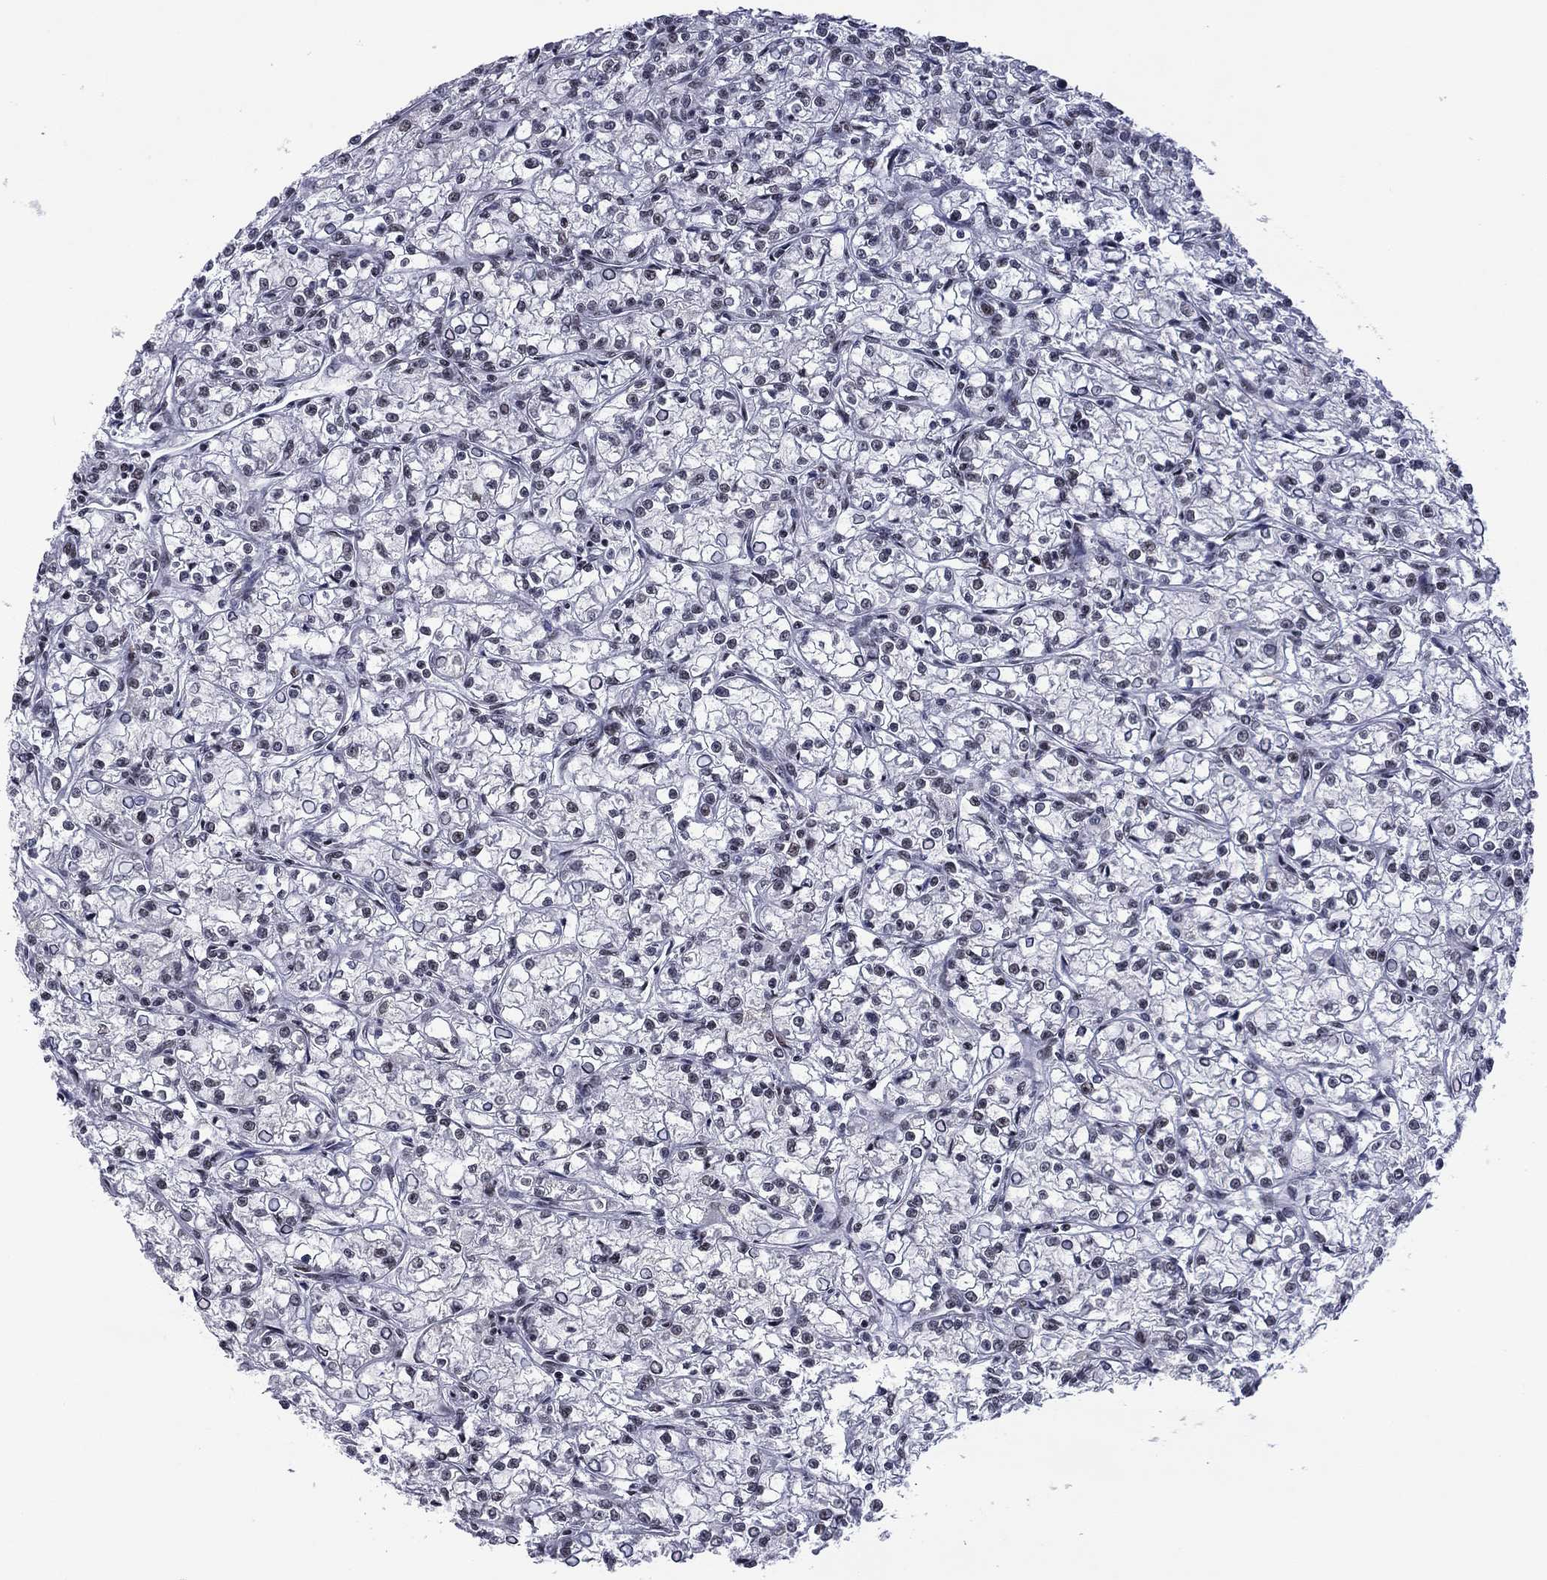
{"staining": {"intensity": "negative", "quantity": "none", "location": "none"}, "tissue": "renal cancer", "cell_type": "Tumor cells", "image_type": "cancer", "snomed": [{"axis": "morphology", "description": "Adenocarcinoma, NOS"}, {"axis": "topography", "description": "Kidney"}], "caption": "There is no significant staining in tumor cells of adenocarcinoma (renal).", "gene": "ETV5", "patient": {"sex": "female", "age": 59}}